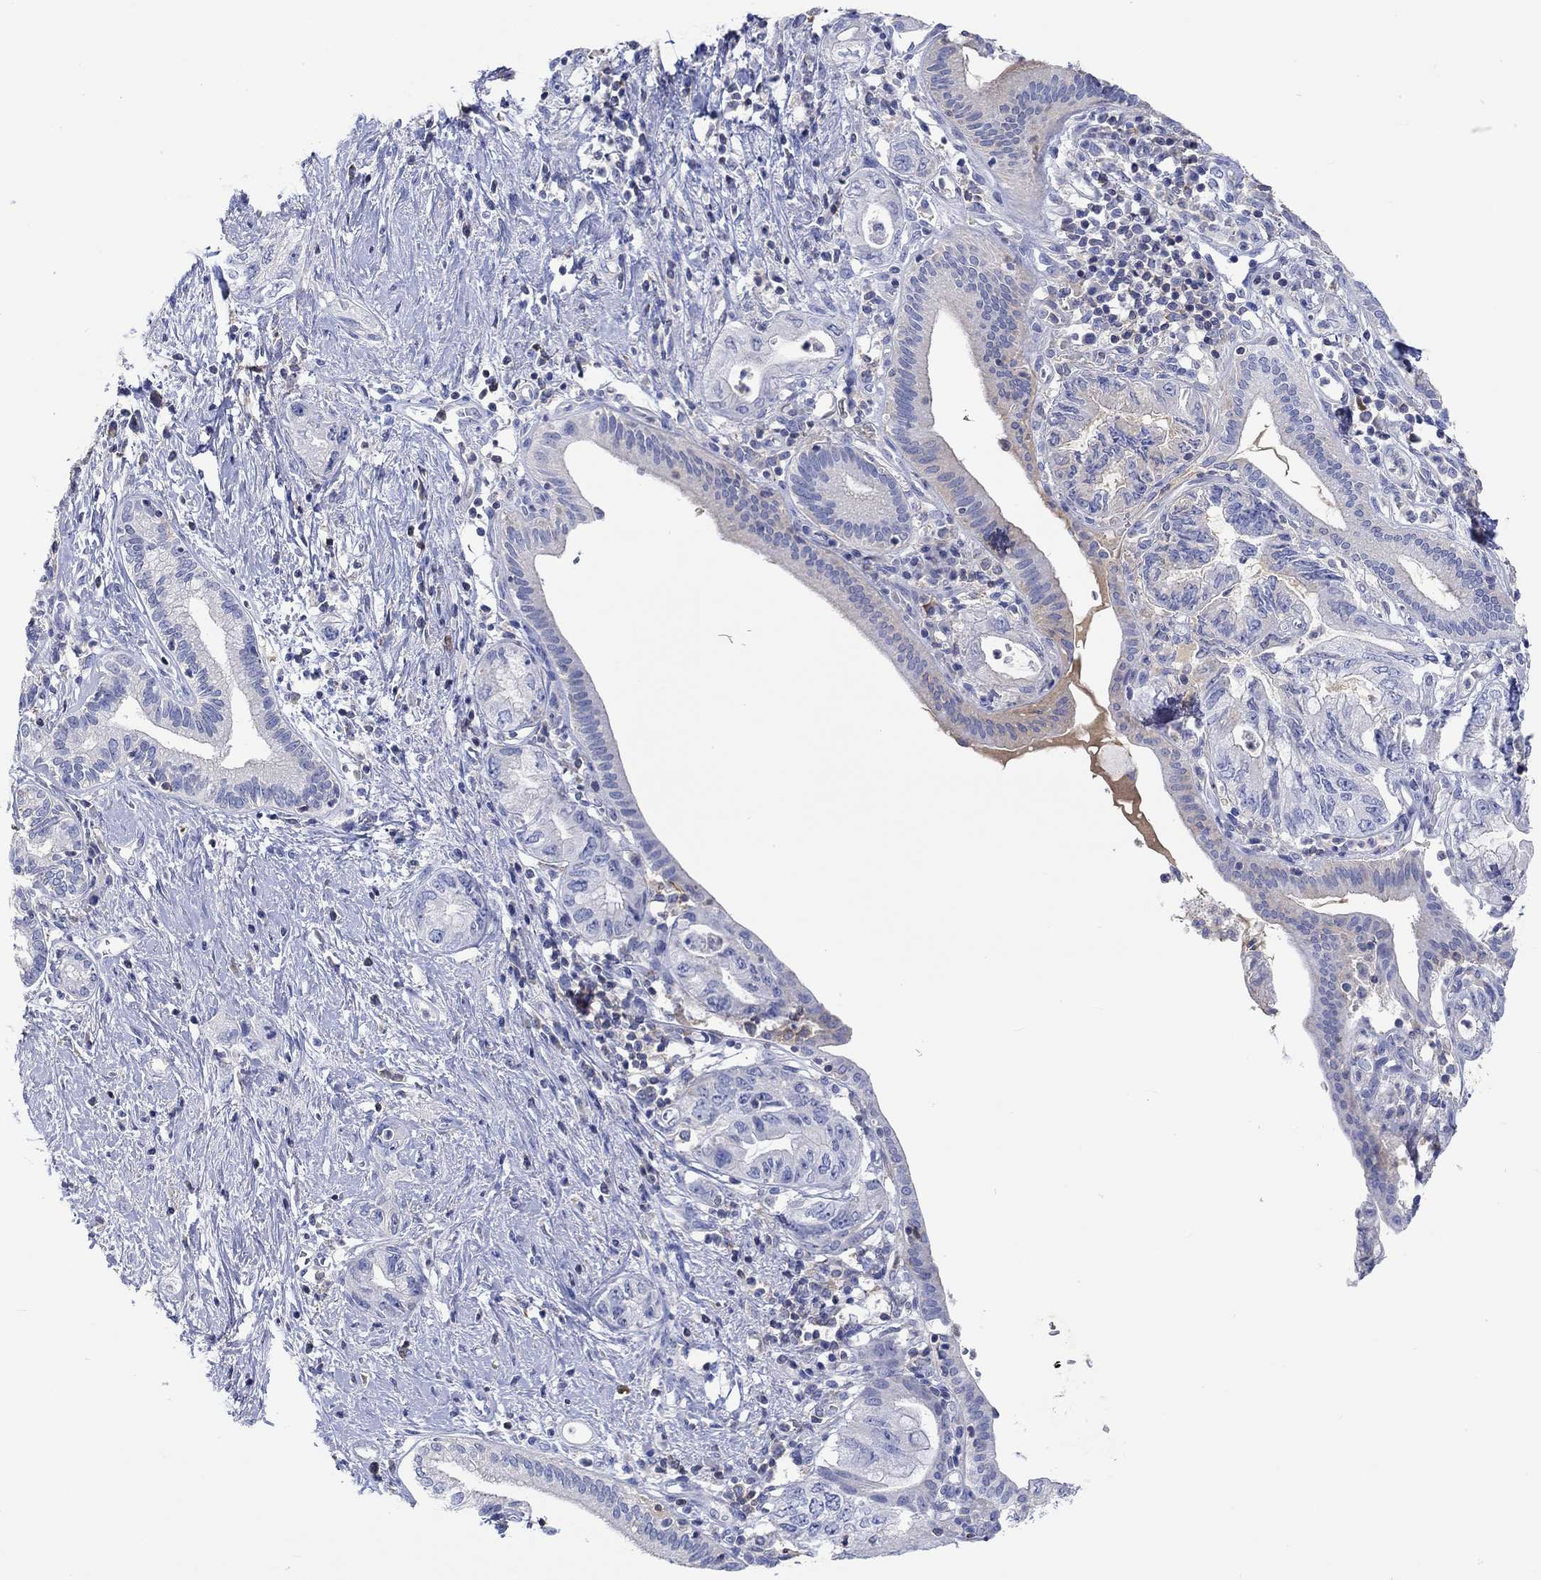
{"staining": {"intensity": "negative", "quantity": "none", "location": "none"}, "tissue": "pancreatic cancer", "cell_type": "Tumor cells", "image_type": "cancer", "snomed": [{"axis": "morphology", "description": "Adenocarcinoma, NOS"}, {"axis": "topography", "description": "Pancreas"}], "caption": "A micrograph of human pancreatic cancer is negative for staining in tumor cells. Brightfield microscopy of immunohistochemistry (IHC) stained with DAB (brown) and hematoxylin (blue), captured at high magnification.", "gene": "GCM1", "patient": {"sex": "female", "age": 73}}